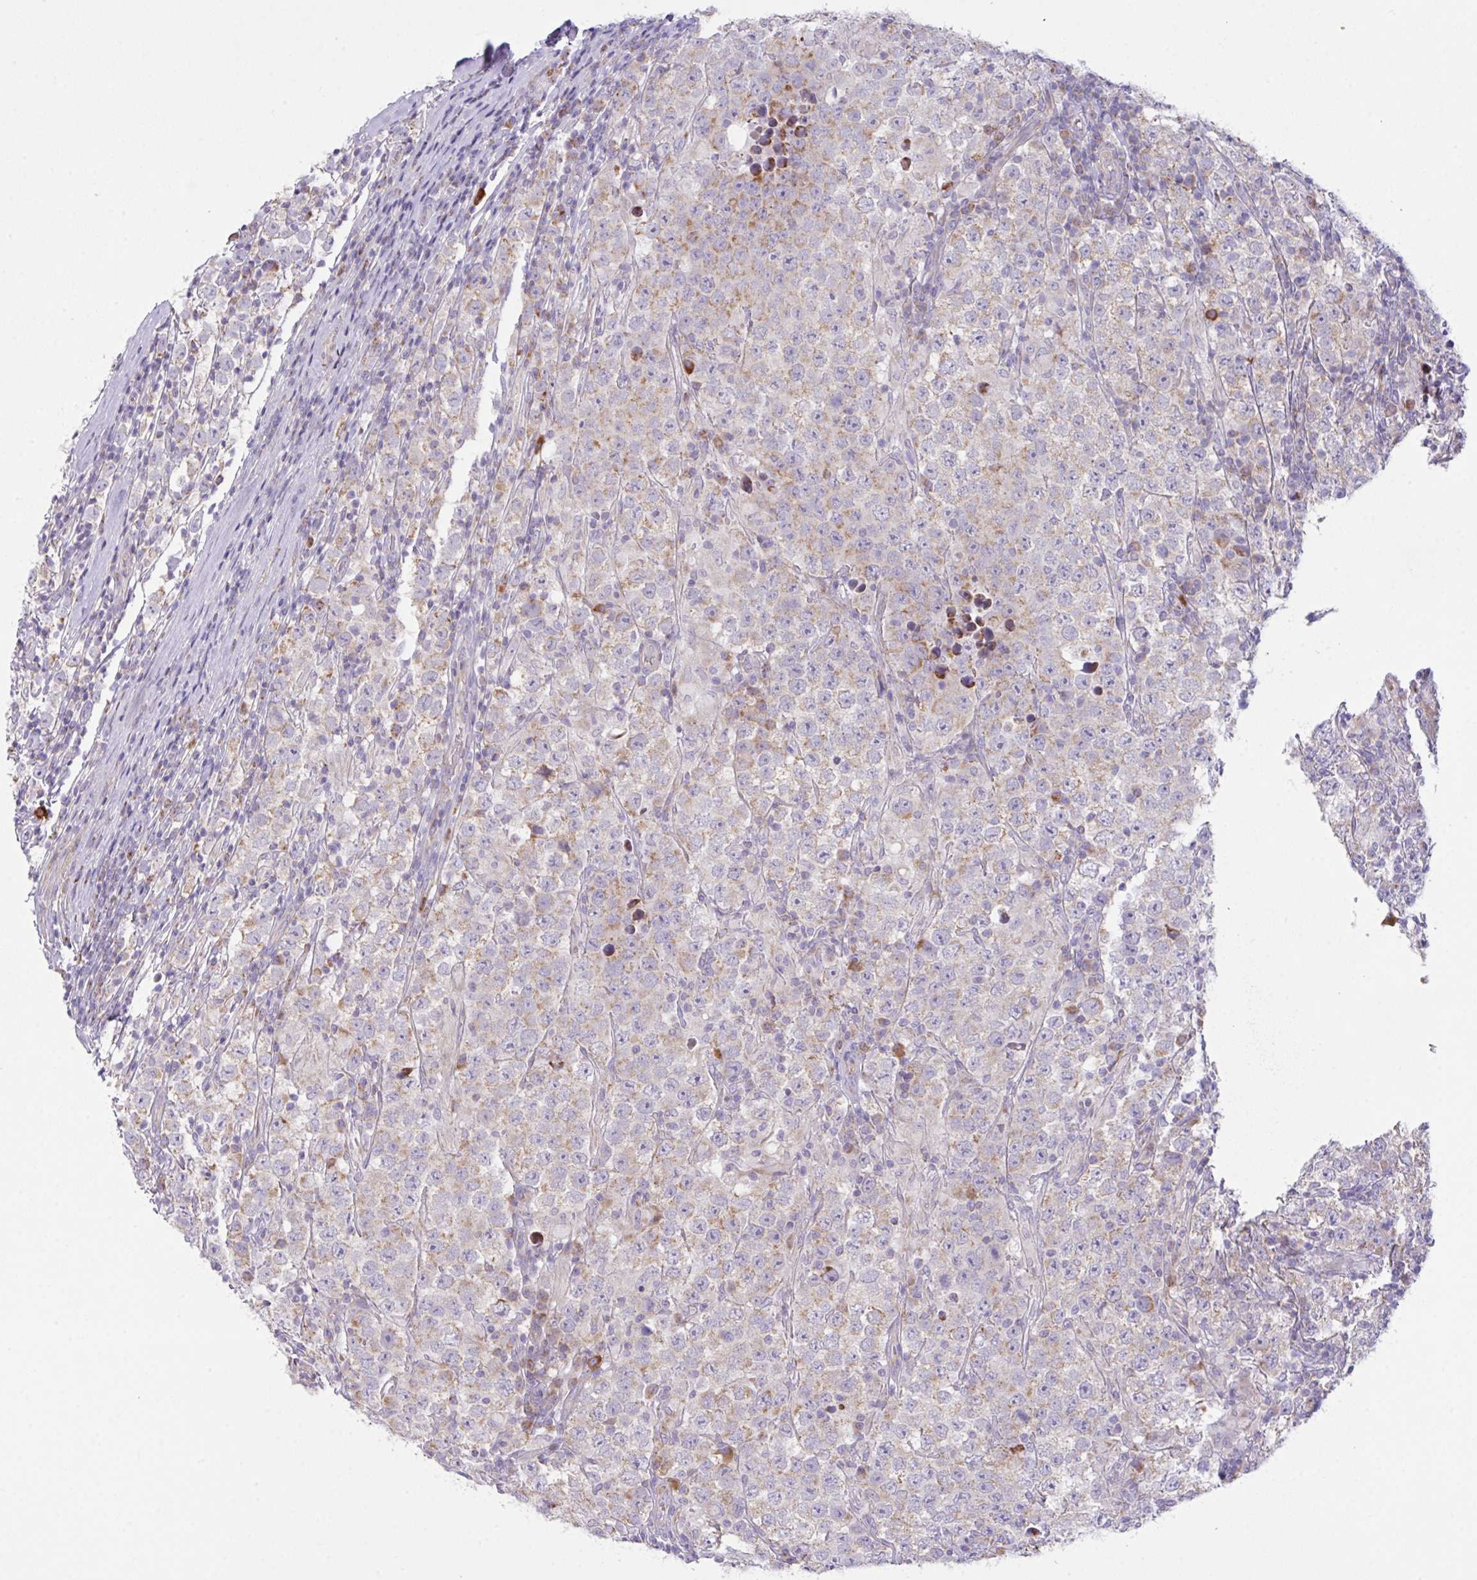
{"staining": {"intensity": "weak", "quantity": "25%-75%", "location": "cytoplasmic/membranous"}, "tissue": "testis cancer", "cell_type": "Tumor cells", "image_type": "cancer", "snomed": [{"axis": "morphology", "description": "Normal tissue, NOS"}, {"axis": "morphology", "description": "Urothelial carcinoma, High grade"}, {"axis": "morphology", "description": "Seminoma, NOS"}, {"axis": "morphology", "description": "Carcinoma, Embryonal, NOS"}, {"axis": "topography", "description": "Urinary bladder"}, {"axis": "topography", "description": "Testis"}], "caption": "This is an image of immunohistochemistry (IHC) staining of embryonal carcinoma (testis), which shows weak expression in the cytoplasmic/membranous of tumor cells.", "gene": "CHDH", "patient": {"sex": "male", "age": 41}}